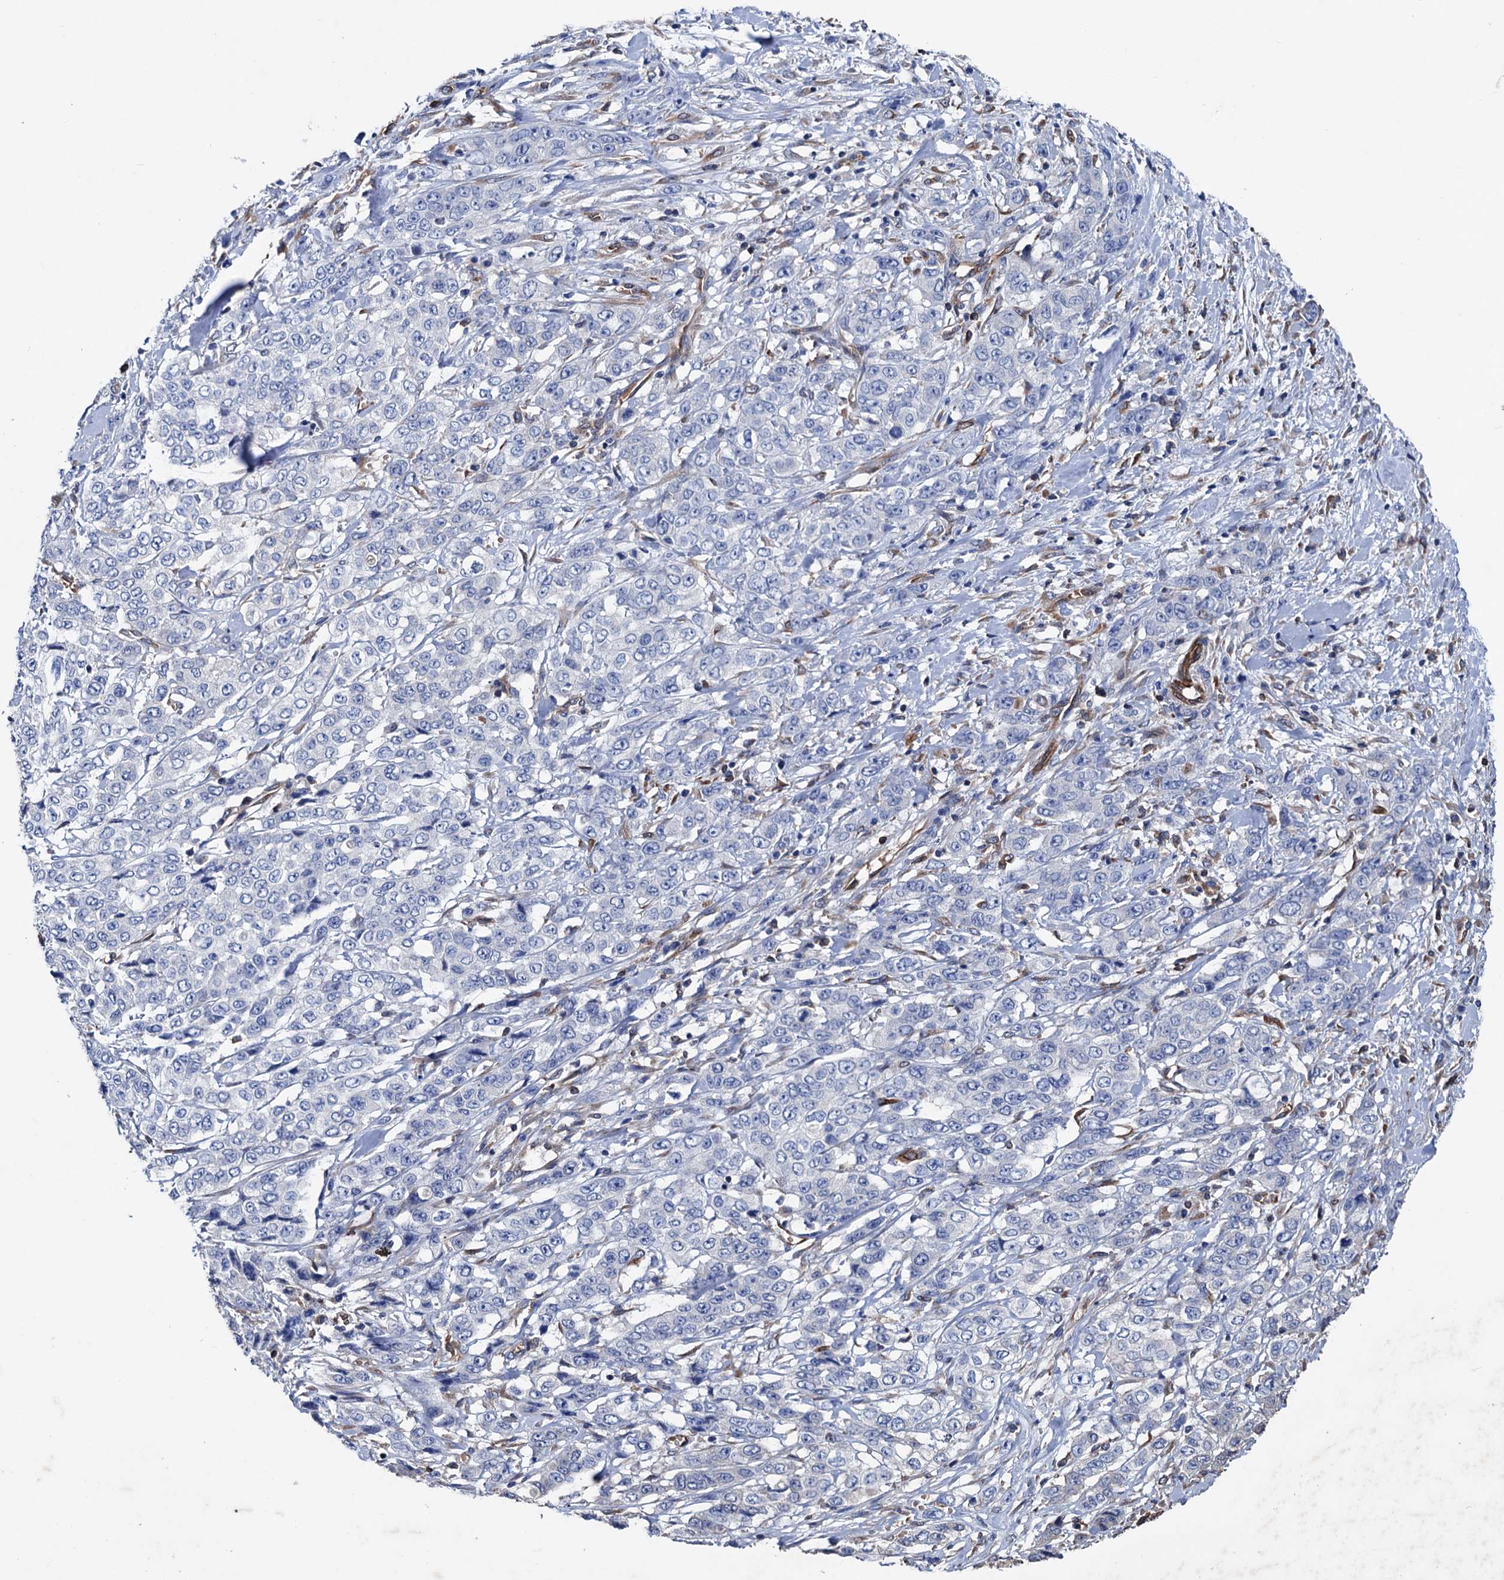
{"staining": {"intensity": "negative", "quantity": "none", "location": "none"}, "tissue": "stomach cancer", "cell_type": "Tumor cells", "image_type": "cancer", "snomed": [{"axis": "morphology", "description": "Adenocarcinoma, NOS"}, {"axis": "topography", "description": "Stomach, upper"}], "caption": "Adenocarcinoma (stomach) stained for a protein using immunohistochemistry exhibits no positivity tumor cells.", "gene": "STING1", "patient": {"sex": "male", "age": 62}}